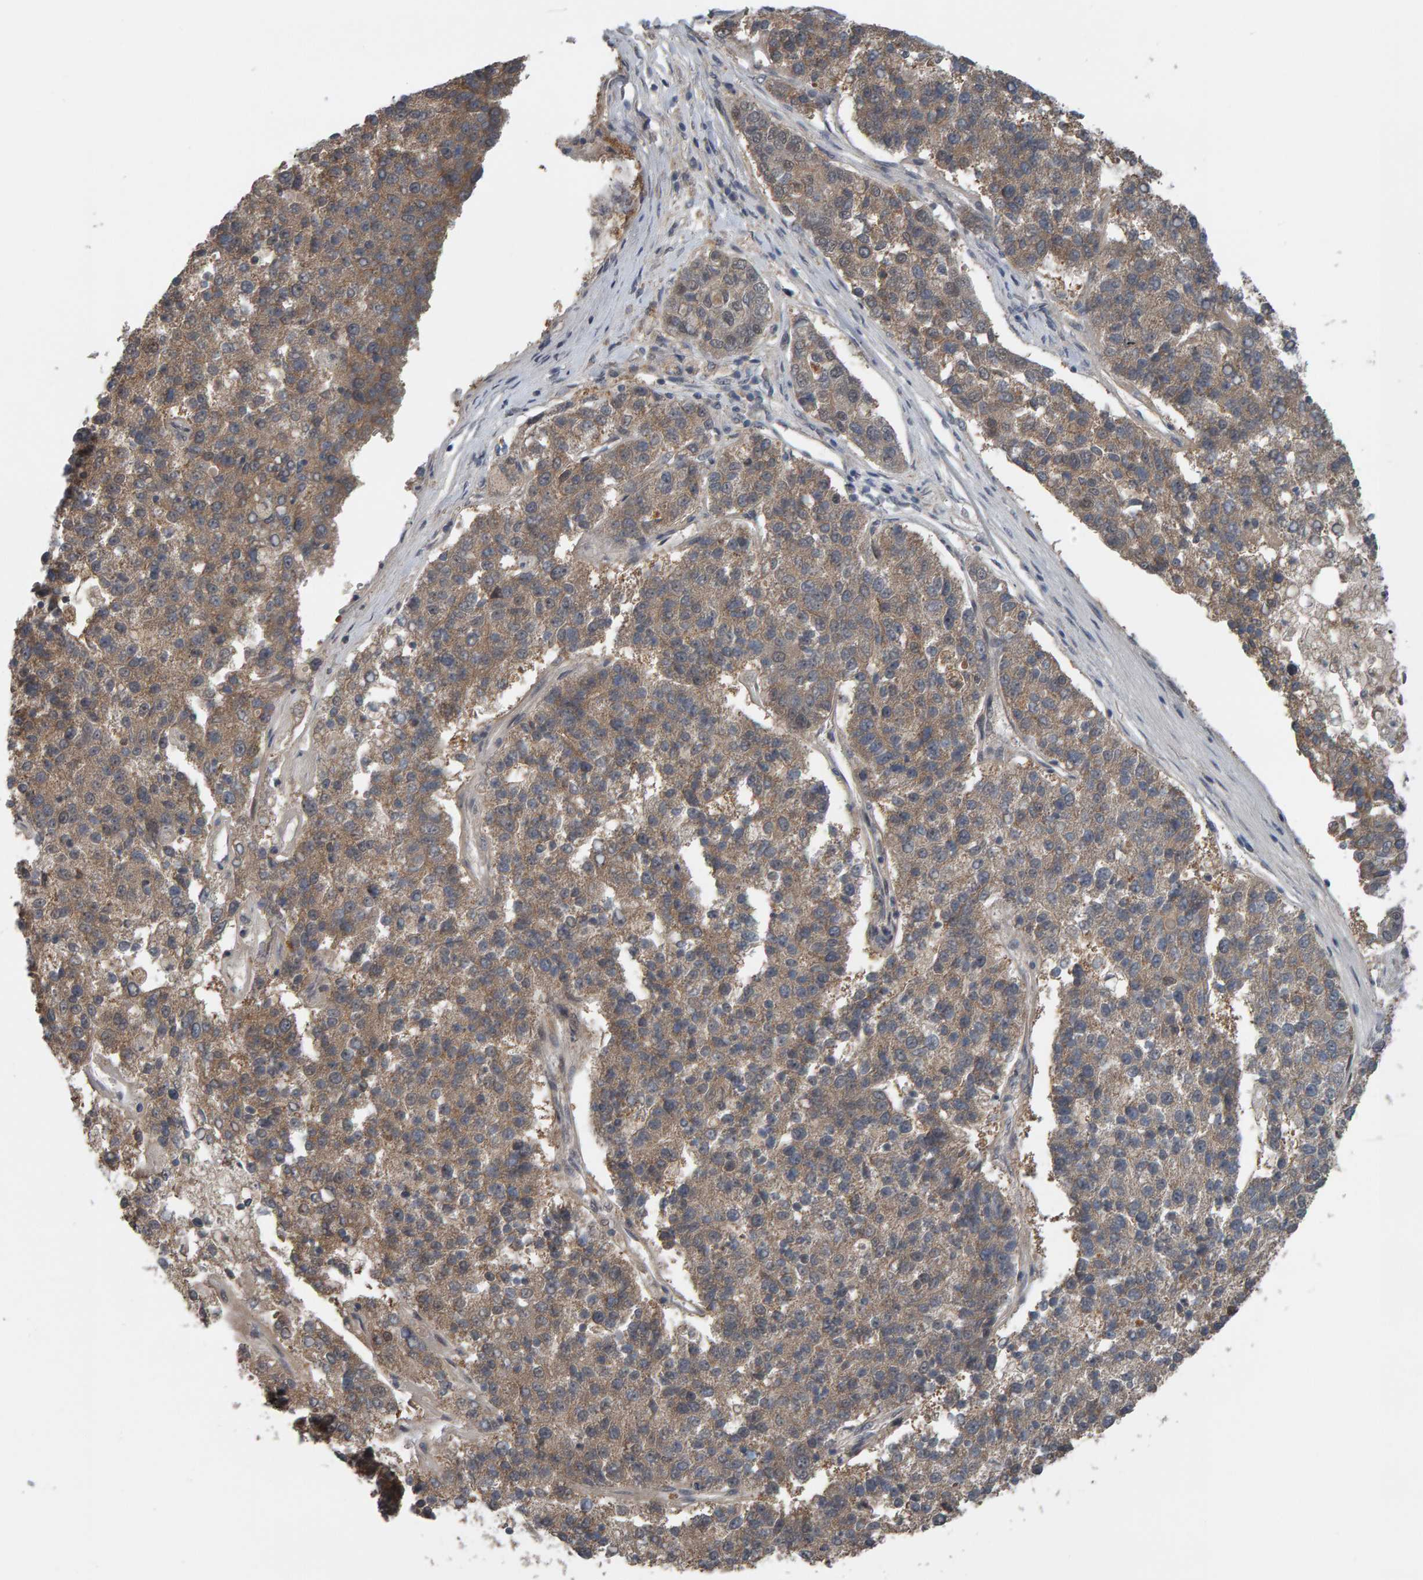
{"staining": {"intensity": "weak", "quantity": "25%-75%", "location": "cytoplasmic/membranous"}, "tissue": "pancreatic cancer", "cell_type": "Tumor cells", "image_type": "cancer", "snomed": [{"axis": "morphology", "description": "Adenocarcinoma, NOS"}, {"axis": "topography", "description": "Pancreas"}], "caption": "Human pancreatic cancer stained with a protein marker shows weak staining in tumor cells.", "gene": "COASY", "patient": {"sex": "female", "age": 61}}